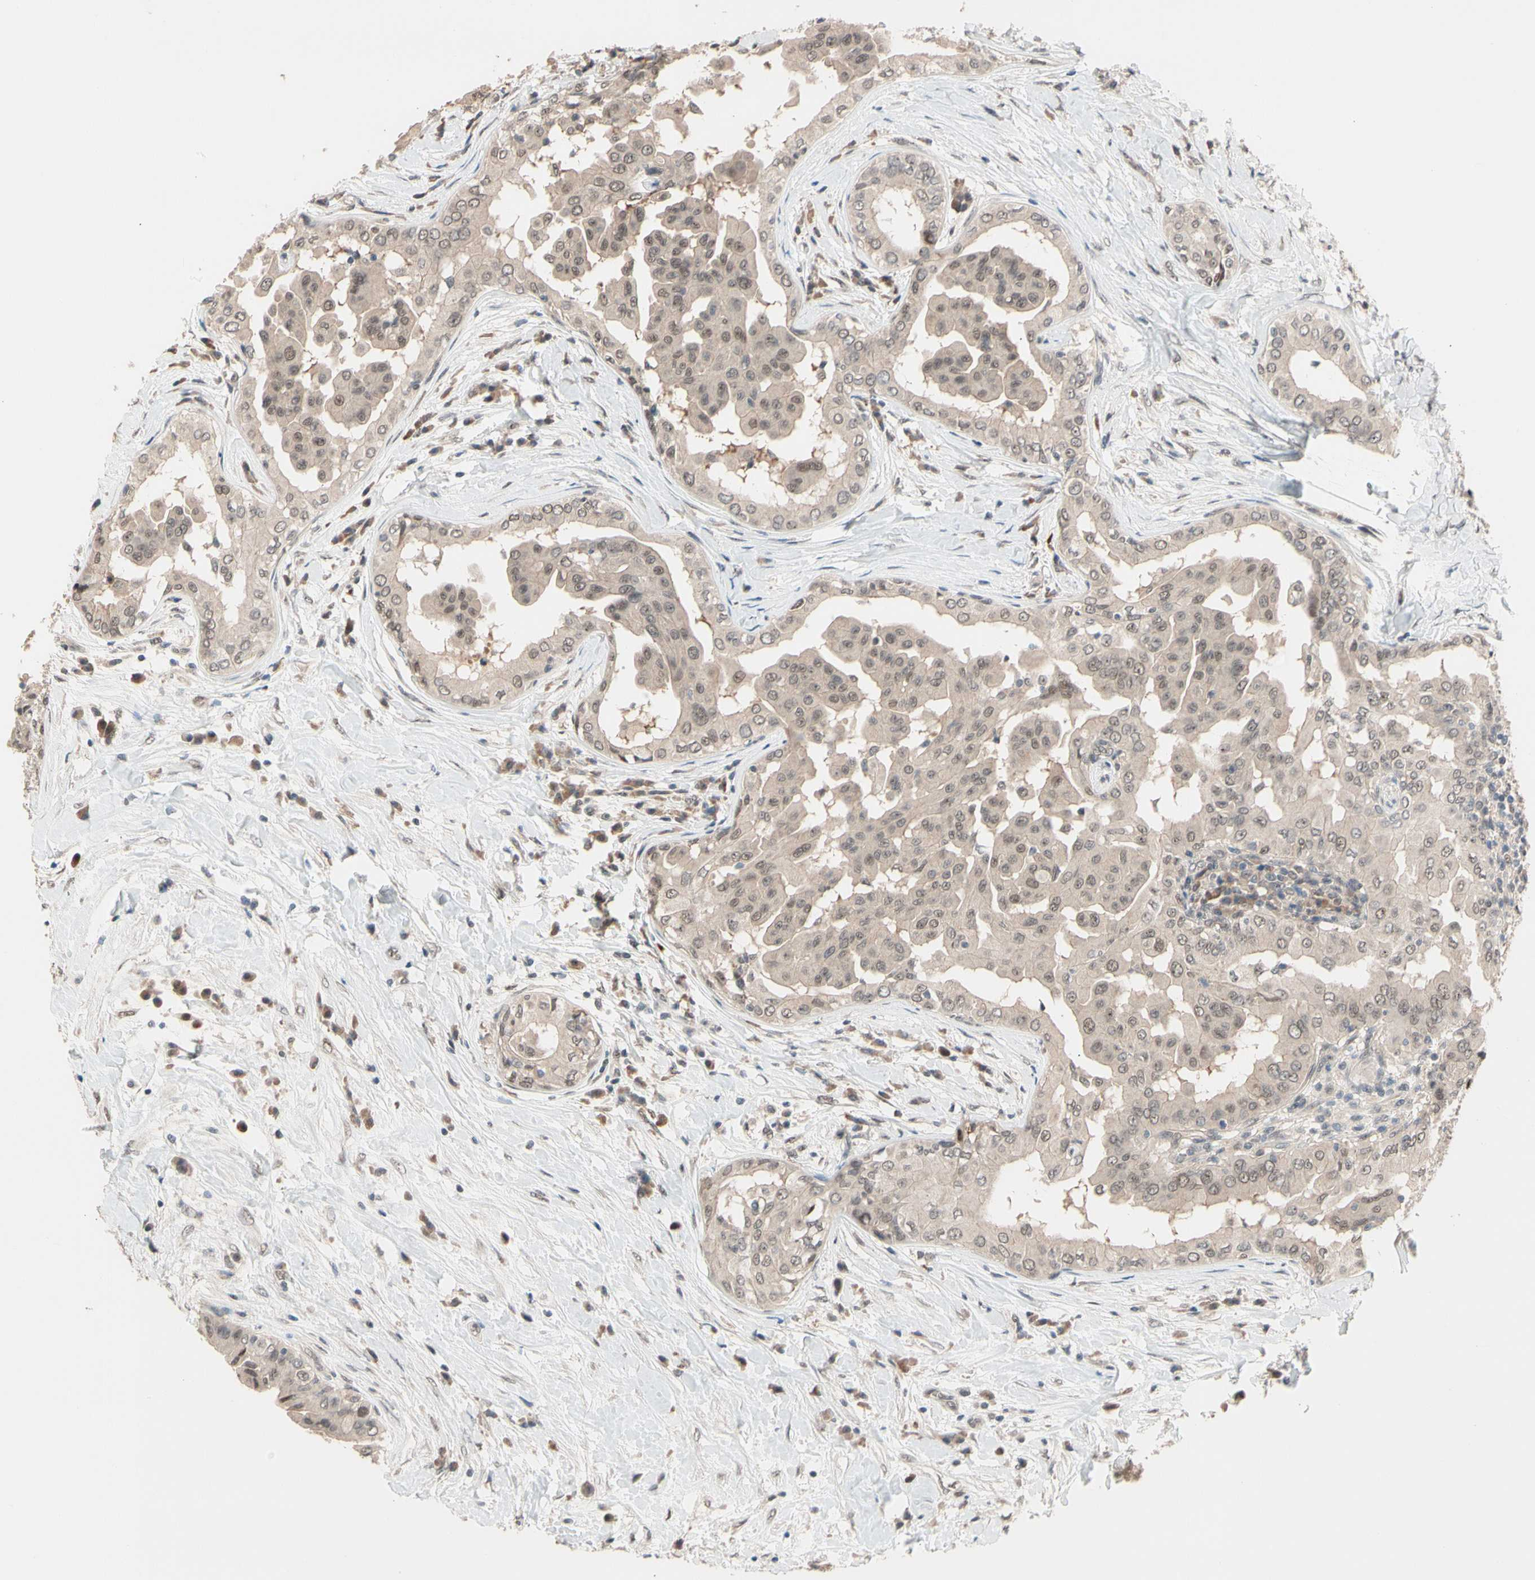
{"staining": {"intensity": "weak", "quantity": ">75%", "location": "cytoplasmic/membranous,nuclear"}, "tissue": "thyroid cancer", "cell_type": "Tumor cells", "image_type": "cancer", "snomed": [{"axis": "morphology", "description": "Papillary adenocarcinoma, NOS"}, {"axis": "topography", "description": "Thyroid gland"}], "caption": "Protein expression analysis of thyroid cancer demonstrates weak cytoplasmic/membranous and nuclear expression in approximately >75% of tumor cells.", "gene": "NGEF", "patient": {"sex": "male", "age": 33}}